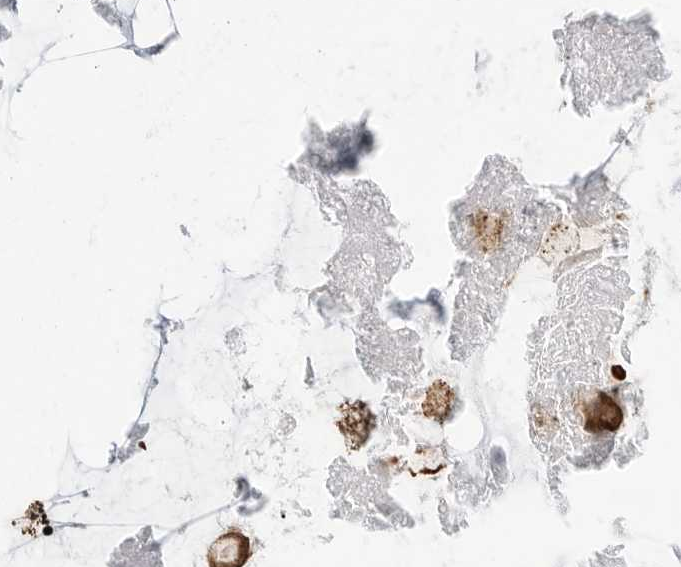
{"staining": {"intensity": "moderate", "quantity": ">75%", "location": "cytoplasmic/membranous,nuclear"}, "tissue": "ovarian cancer", "cell_type": "Tumor cells", "image_type": "cancer", "snomed": [{"axis": "morphology", "description": "Cystadenocarcinoma, mucinous, NOS"}, {"axis": "topography", "description": "Ovary"}], "caption": "Tumor cells show moderate cytoplasmic/membranous and nuclear expression in about >75% of cells in ovarian cancer.", "gene": "C8orf33", "patient": {"sex": "female", "age": 61}}